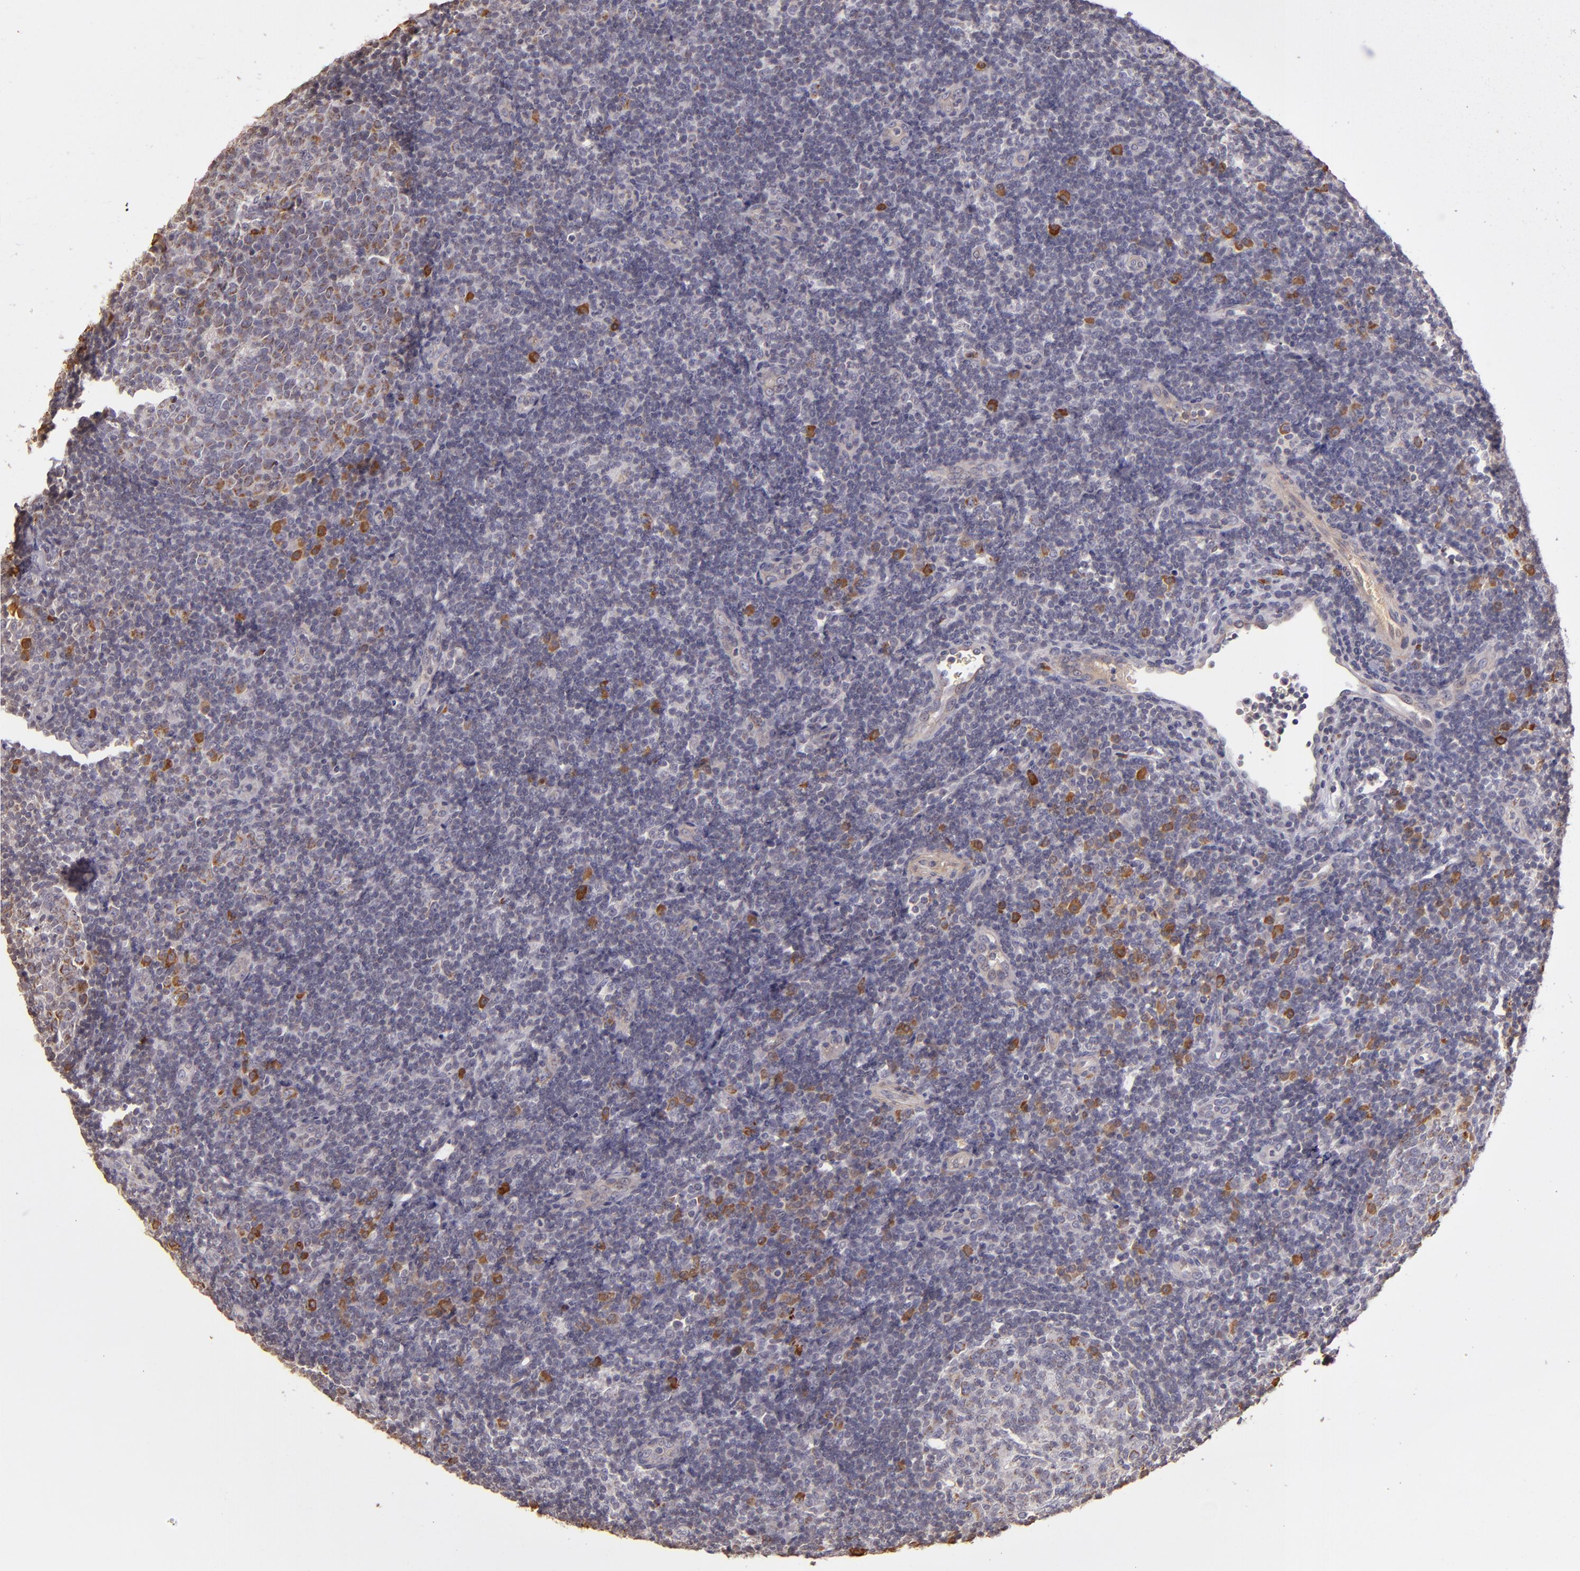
{"staining": {"intensity": "weak", "quantity": "<25%", "location": "cytoplasmic/membranous"}, "tissue": "tonsil", "cell_type": "Germinal center cells", "image_type": "normal", "snomed": [{"axis": "morphology", "description": "Normal tissue, NOS"}, {"axis": "topography", "description": "Tonsil"}], "caption": "The immunohistochemistry (IHC) photomicrograph has no significant expression in germinal center cells of tonsil.", "gene": "ABL1", "patient": {"sex": "female", "age": 40}}